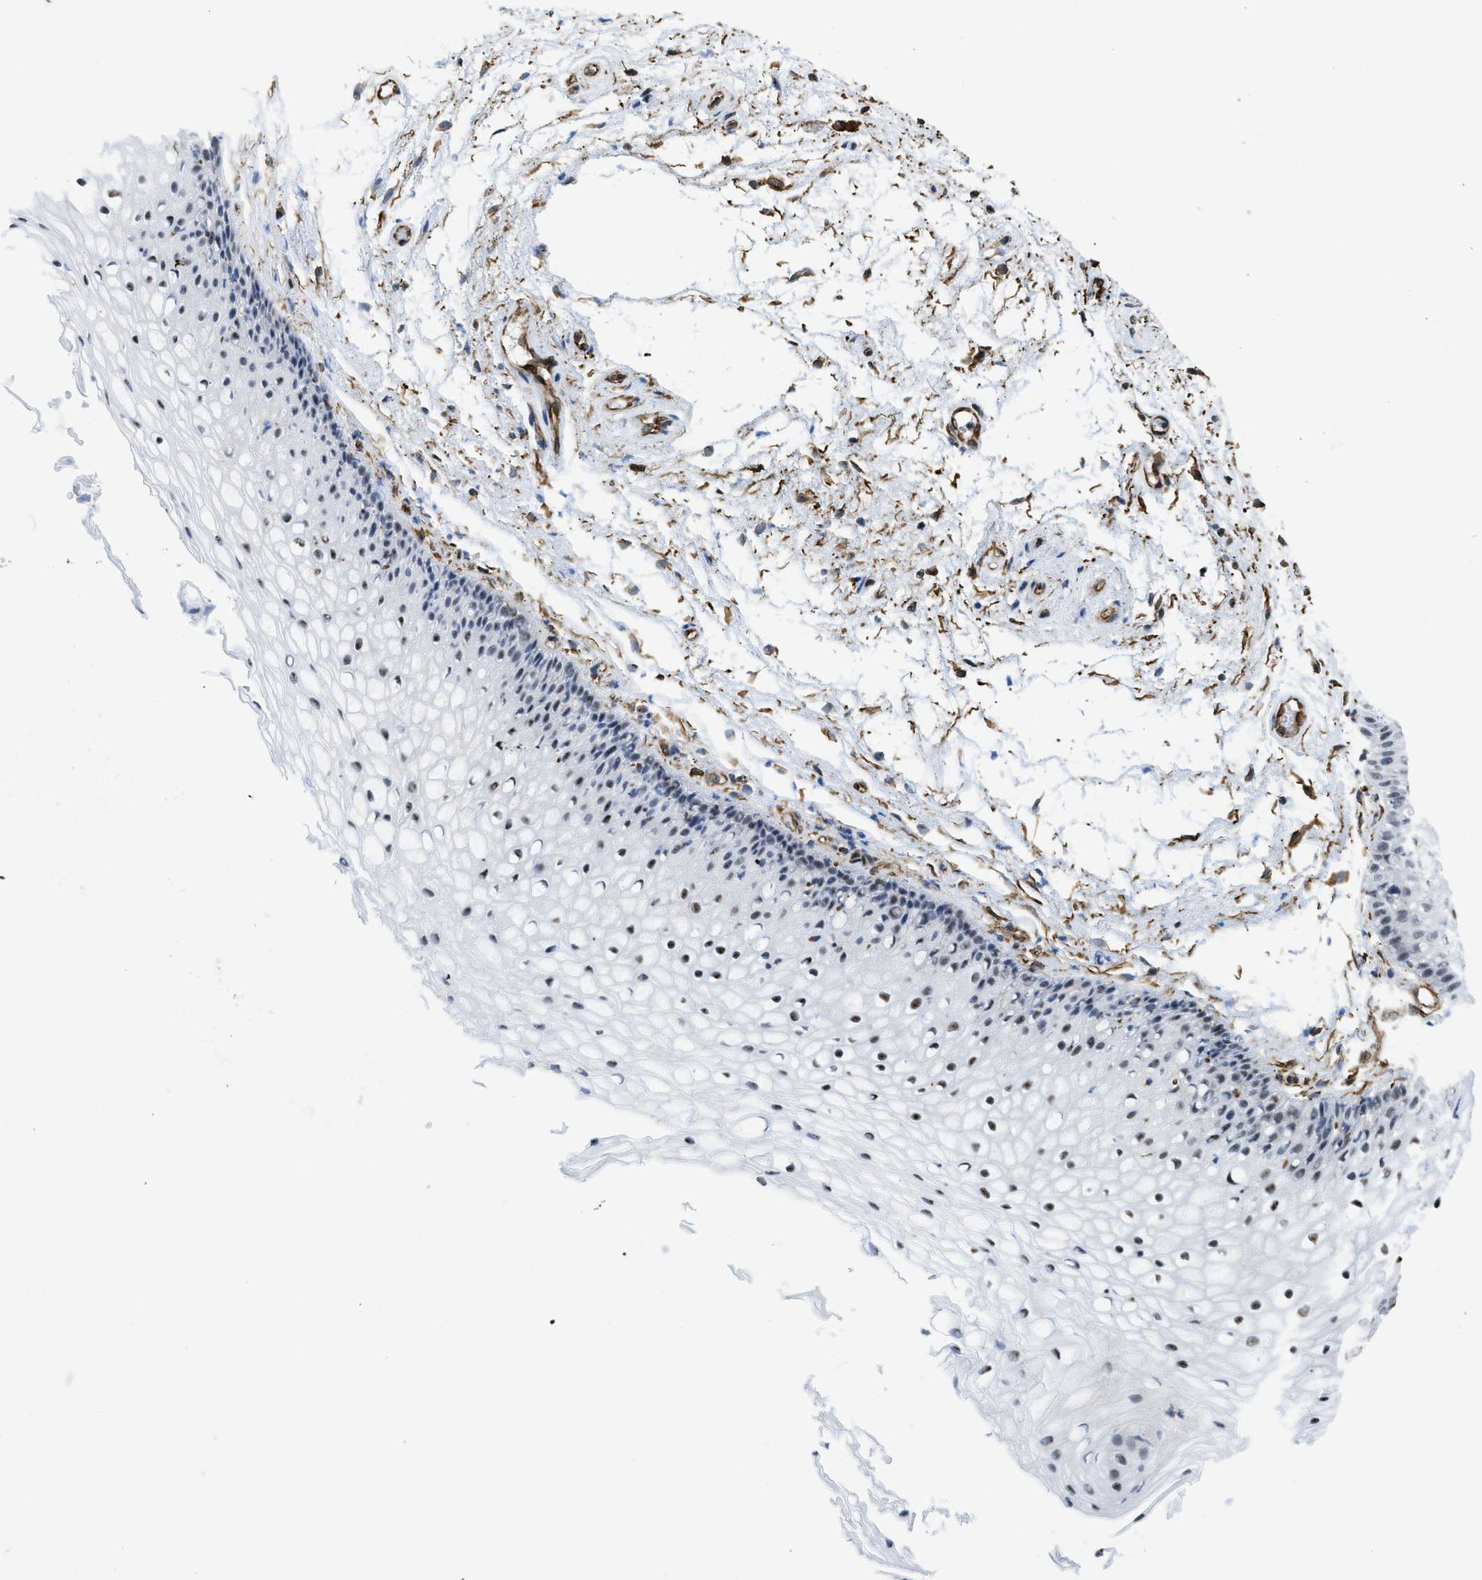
{"staining": {"intensity": "moderate", "quantity": ">75%", "location": "nuclear"}, "tissue": "vagina", "cell_type": "Squamous epithelial cells", "image_type": "normal", "snomed": [{"axis": "morphology", "description": "Normal tissue, NOS"}, {"axis": "topography", "description": "Vagina"}], "caption": "A medium amount of moderate nuclear staining is seen in about >75% of squamous epithelial cells in benign vagina. The staining was performed using DAB to visualize the protein expression in brown, while the nuclei were stained in blue with hematoxylin (Magnification: 20x).", "gene": "LRRC8B", "patient": {"sex": "female", "age": 34}}